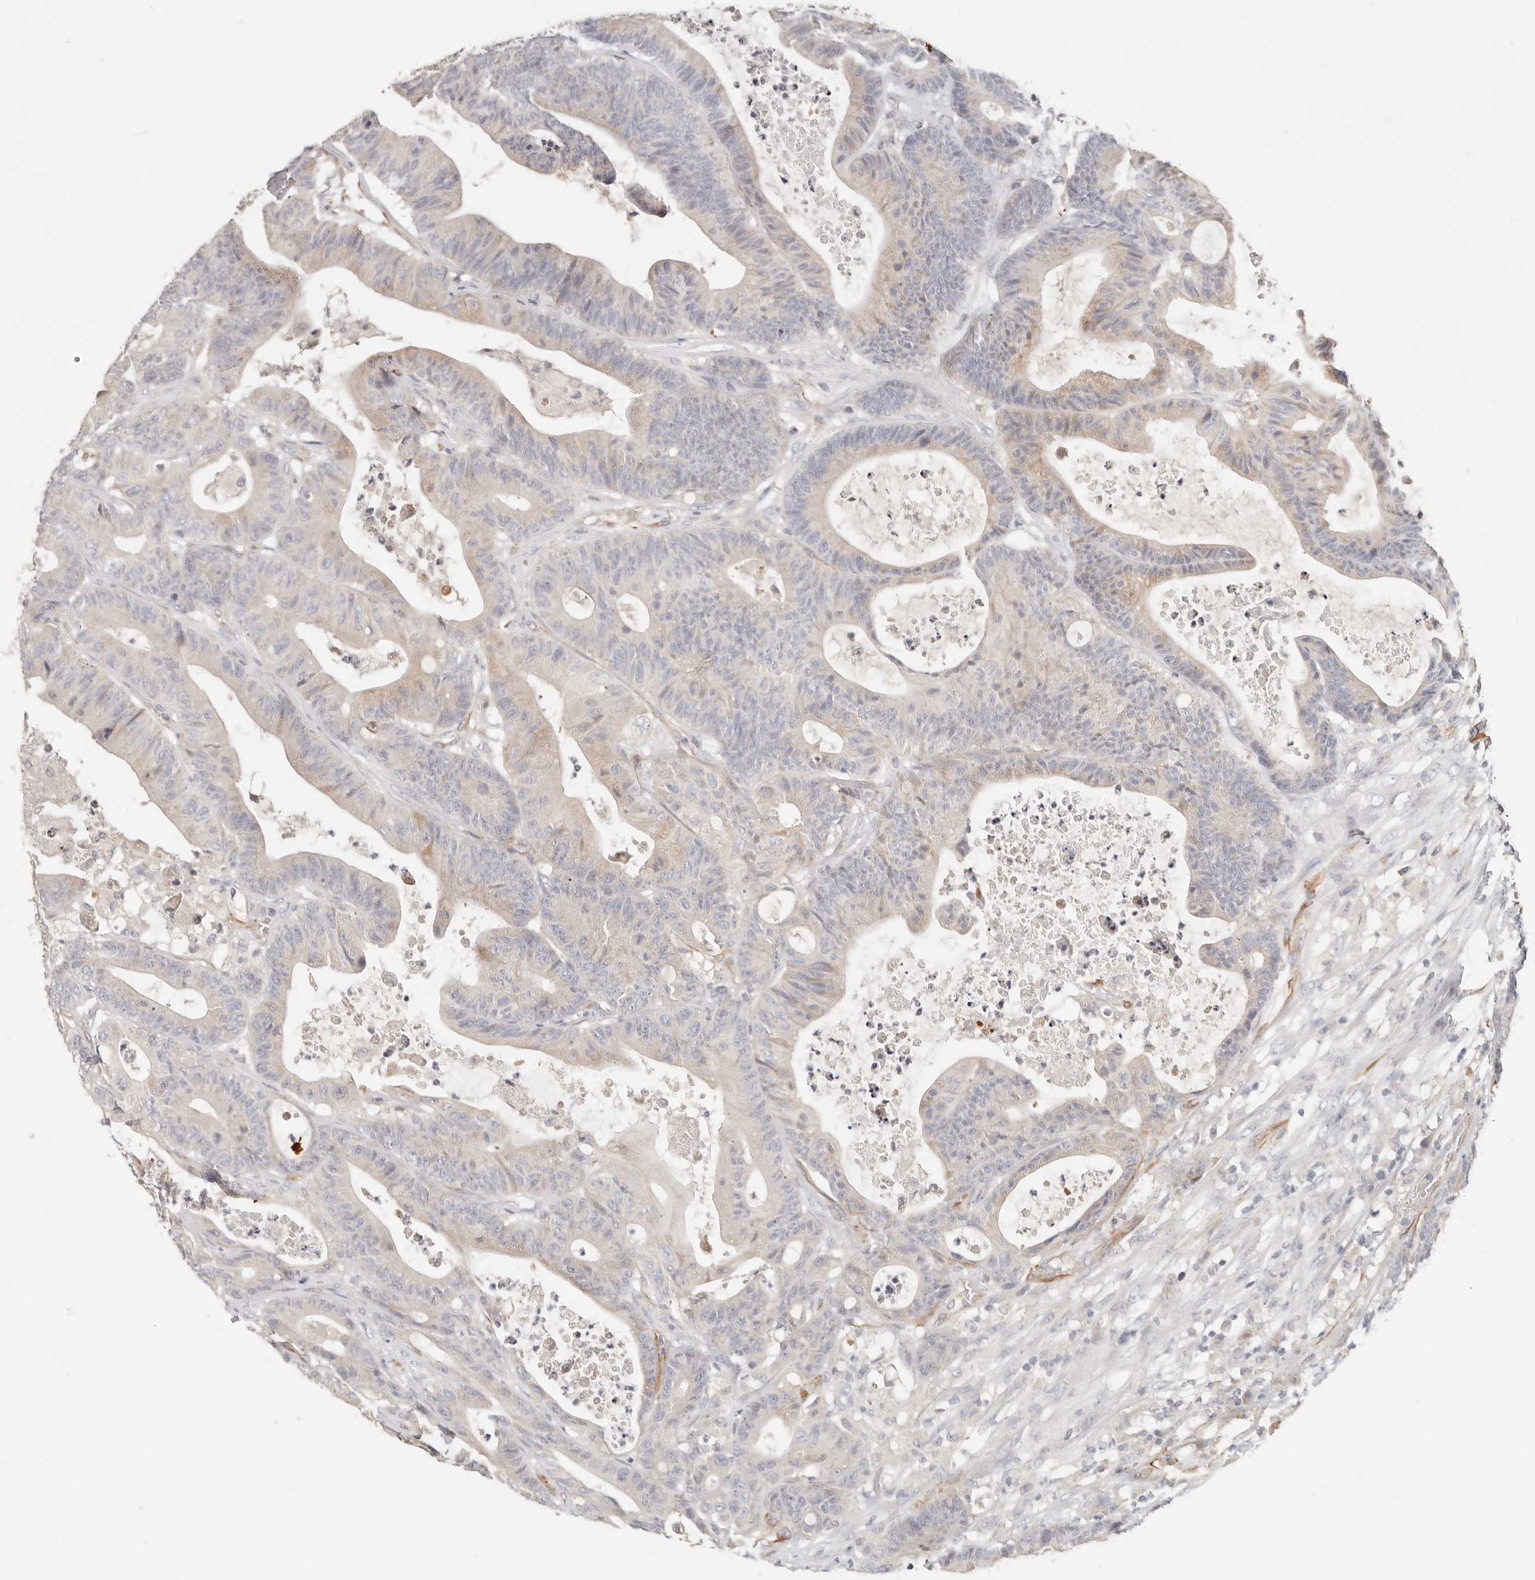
{"staining": {"intensity": "weak", "quantity": "<25%", "location": "cytoplasmic/membranous"}, "tissue": "colorectal cancer", "cell_type": "Tumor cells", "image_type": "cancer", "snomed": [{"axis": "morphology", "description": "Adenocarcinoma, NOS"}, {"axis": "topography", "description": "Colon"}], "caption": "Tumor cells show no significant staining in adenocarcinoma (colorectal).", "gene": "SPRING1", "patient": {"sex": "female", "age": 84}}